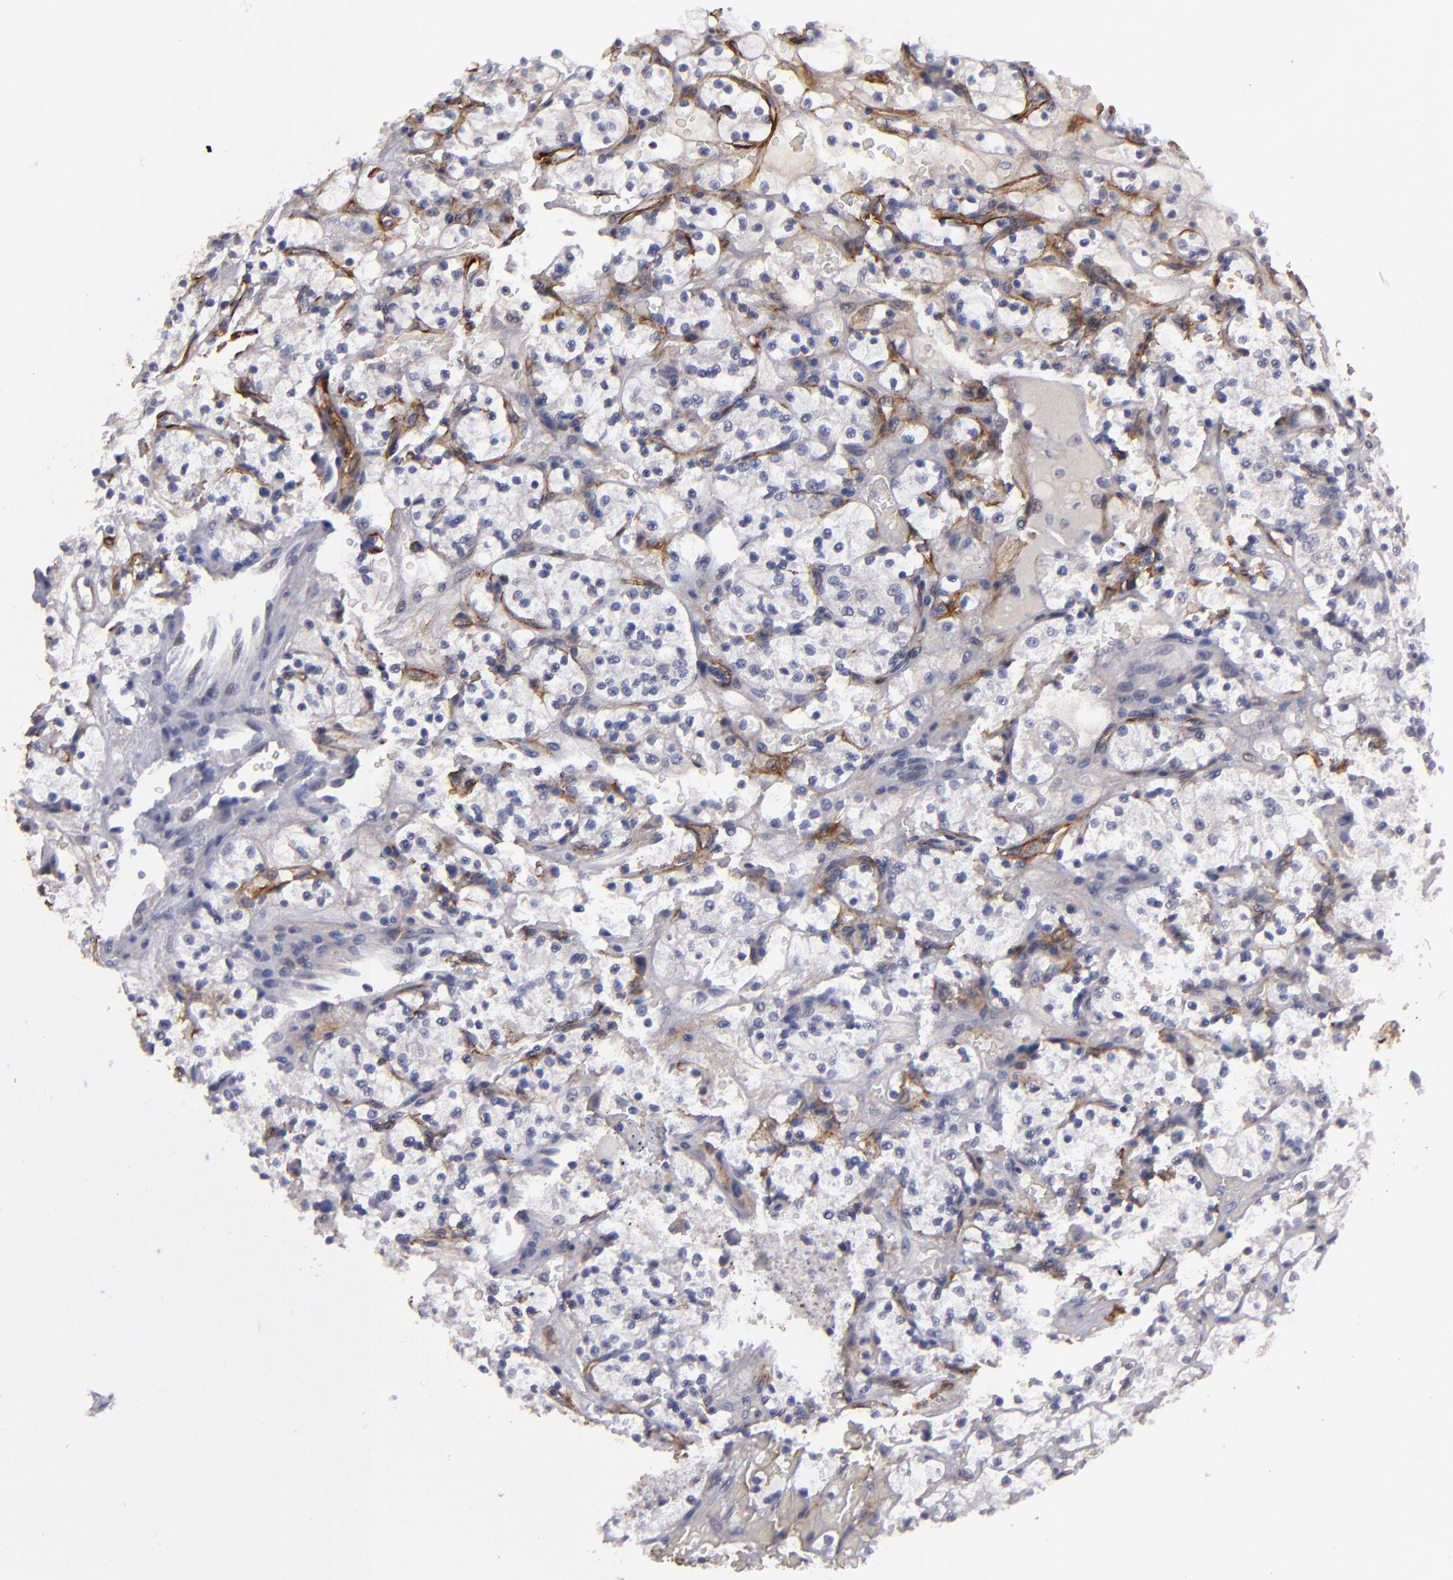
{"staining": {"intensity": "negative", "quantity": "none", "location": "none"}, "tissue": "renal cancer", "cell_type": "Tumor cells", "image_type": "cancer", "snomed": [{"axis": "morphology", "description": "Adenocarcinoma, NOS"}, {"axis": "topography", "description": "Kidney"}], "caption": "This is an immunohistochemistry (IHC) photomicrograph of human adenocarcinoma (renal). There is no staining in tumor cells.", "gene": "ZNF175", "patient": {"sex": "female", "age": 60}}